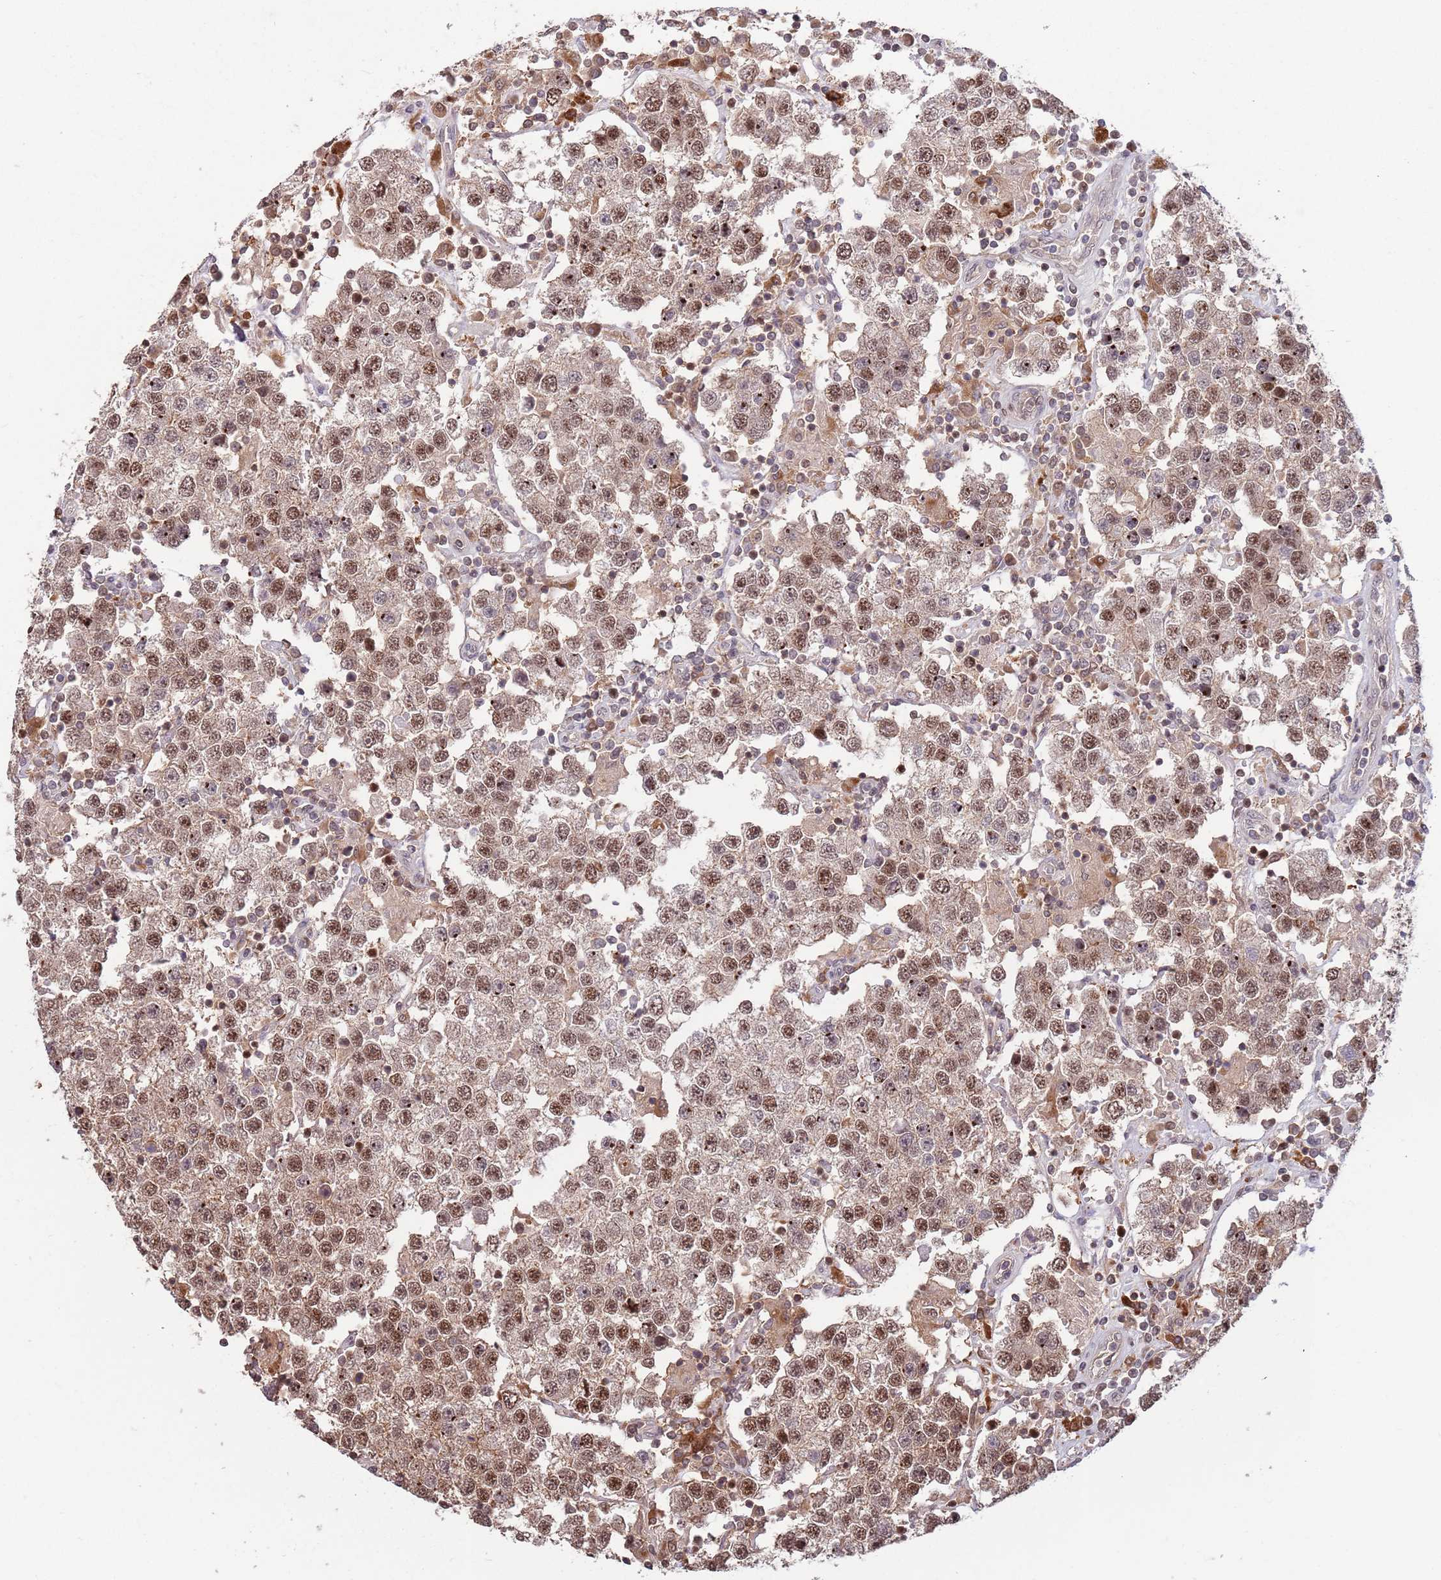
{"staining": {"intensity": "moderate", "quantity": ">75%", "location": "nuclear"}, "tissue": "testis cancer", "cell_type": "Tumor cells", "image_type": "cancer", "snomed": [{"axis": "morphology", "description": "Seminoma, NOS"}, {"axis": "topography", "description": "Testis"}], "caption": "High-magnification brightfield microscopy of seminoma (testis) stained with DAB (brown) and counterstained with hematoxylin (blue). tumor cells exhibit moderate nuclear positivity is appreciated in approximately>75% of cells. (IHC, brightfield microscopy, high magnification).", "gene": "SALL1", "patient": {"sex": "male", "age": 37}}